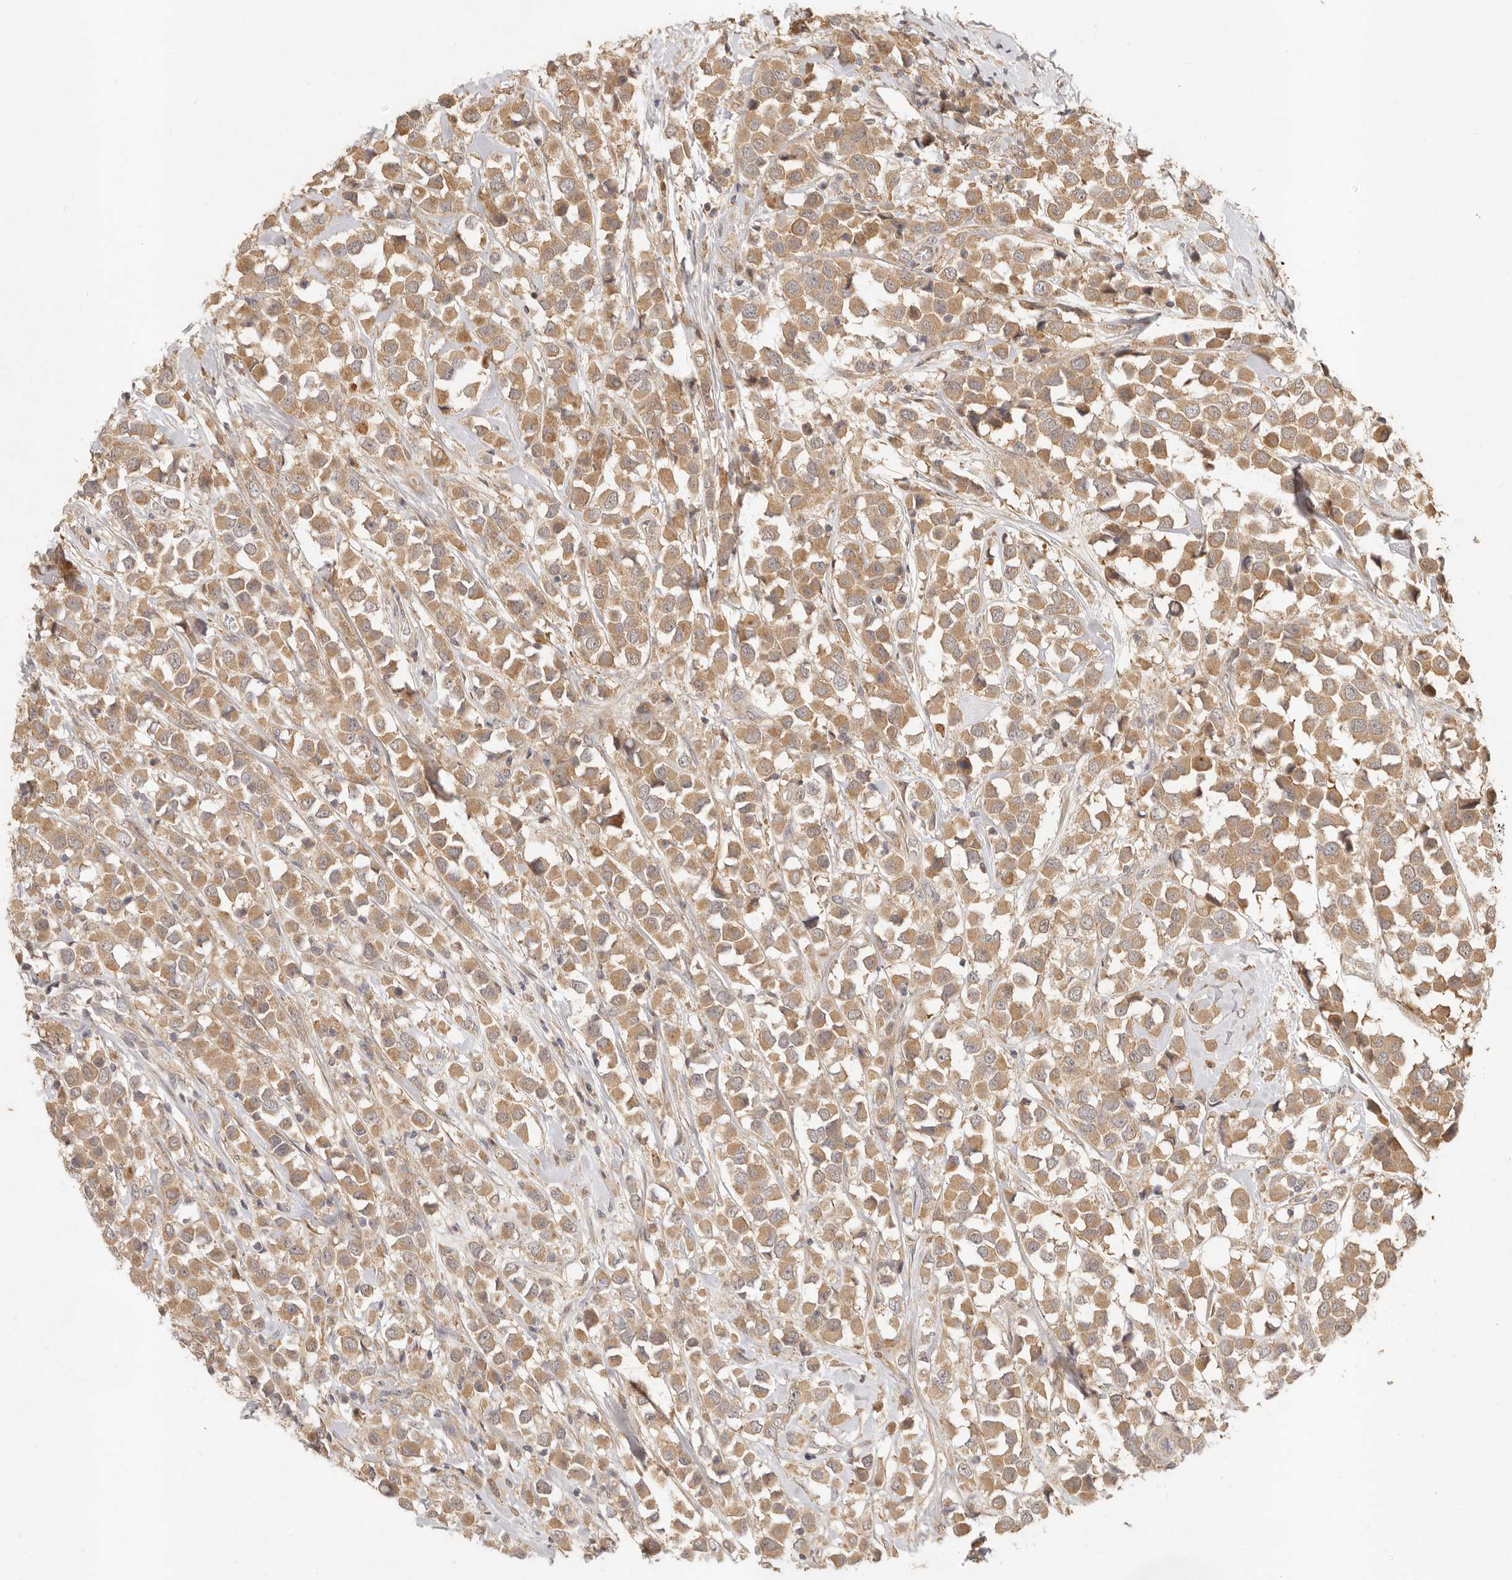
{"staining": {"intensity": "moderate", "quantity": ">75%", "location": "cytoplasmic/membranous"}, "tissue": "breast cancer", "cell_type": "Tumor cells", "image_type": "cancer", "snomed": [{"axis": "morphology", "description": "Duct carcinoma"}, {"axis": "topography", "description": "Breast"}], "caption": "Immunohistochemical staining of human invasive ductal carcinoma (breast) demonstrates medium levels of moderate cytoplasmic/membranous protein expression in approximately >75% of tumor cells.", "gene": "VIPR1", "patient": {"sex": "female", "age": 61}}